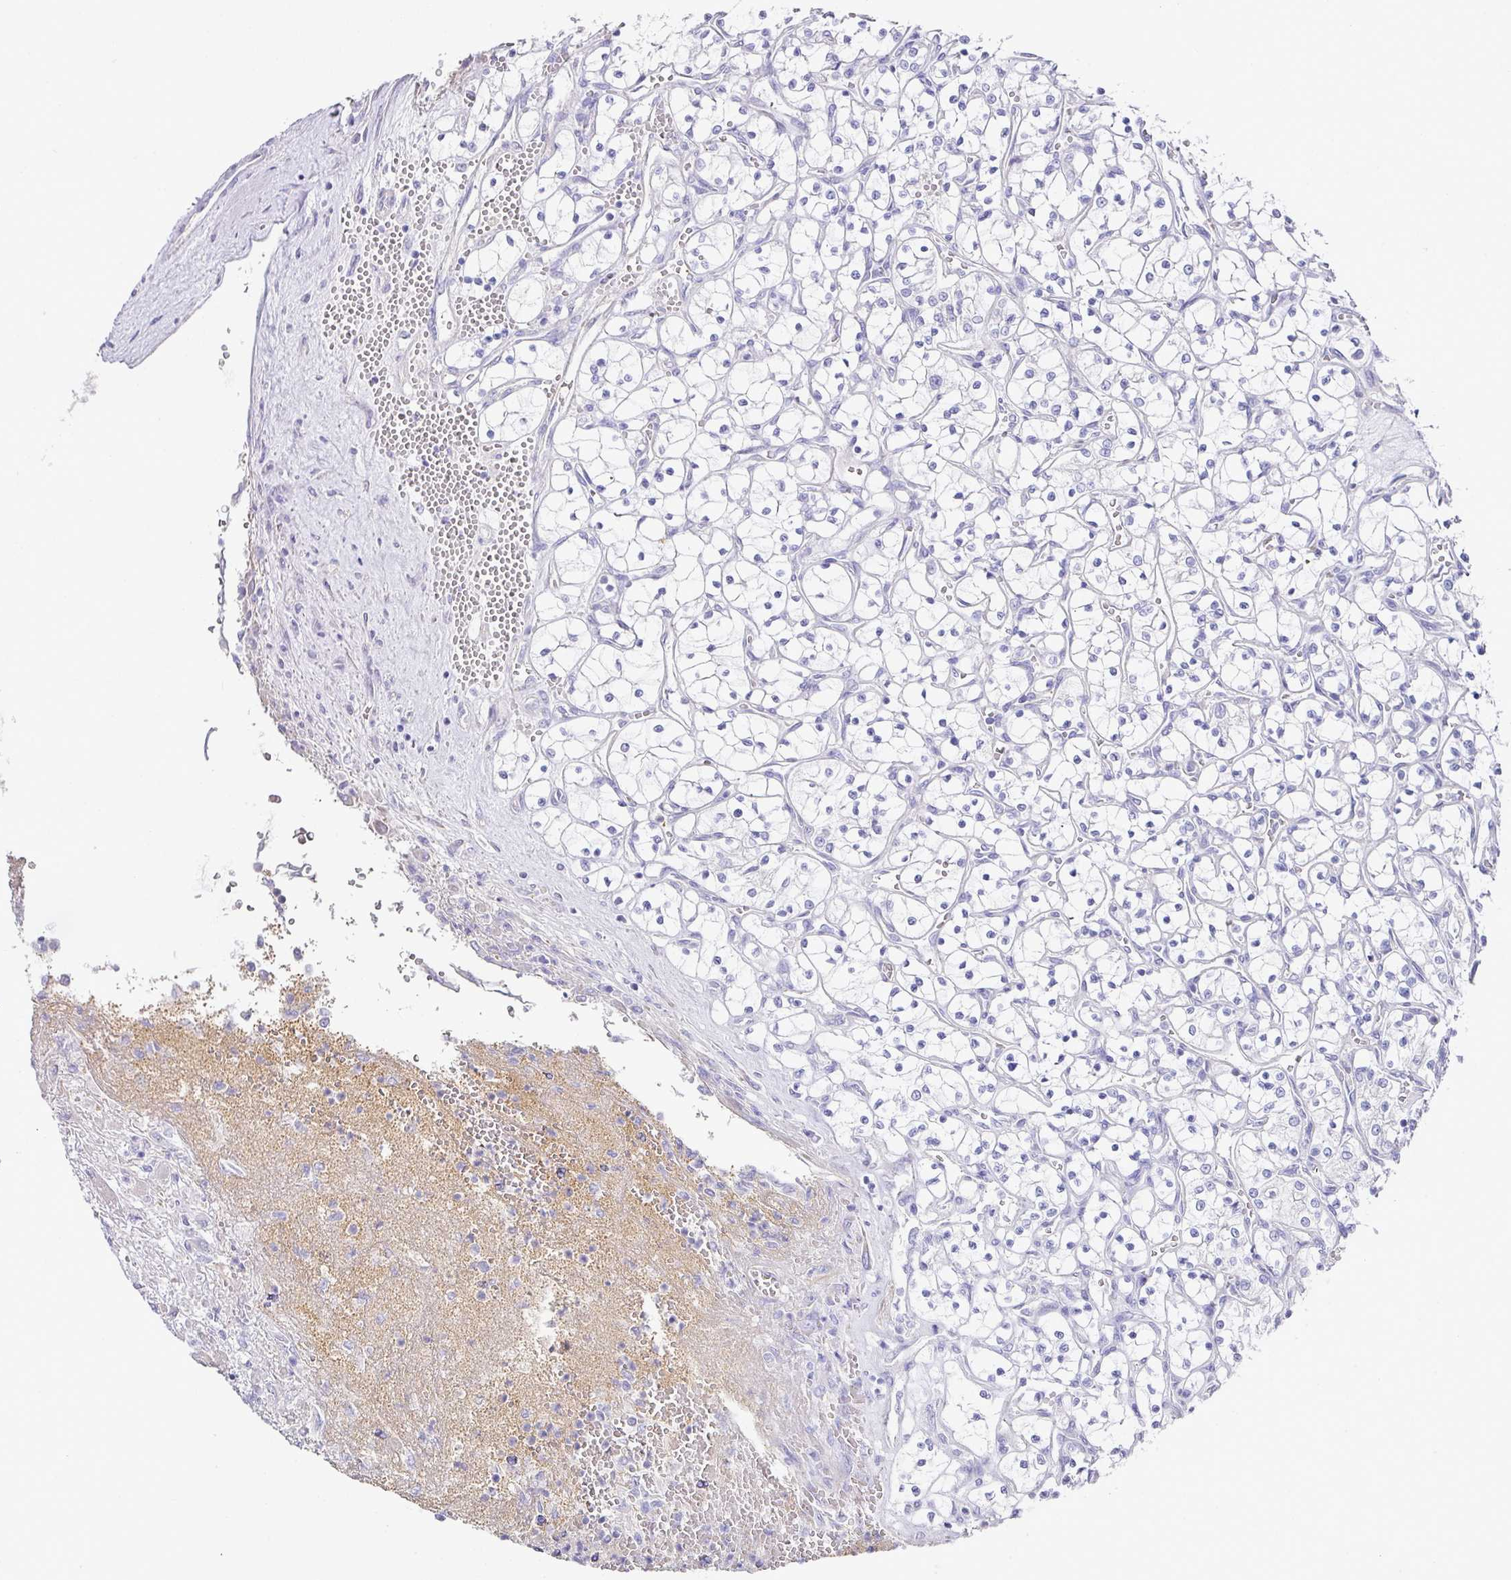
{"staining": {"intensity": "negative", "quantity": "none", "location": "none"}, "tissue": "renal cancer", "cell_type": "Tumor cells", "image_type": "cancer", "snomed": [{"axis": "morphology", "description": "Adenocarcinoma, NOS"}, {"axis": "topography", "description": "Kidney"}], "caption": "Immunohistochemistry photomicrograph of neoplastic tissue: adenocarcinoma (renal) stained with DAB exhibits no significant protein expression in tumor cells. (DAB immunohistochemistry with hematoxylin counter stain).", "gene": "TARM1", "patient": {"sex": "female", "age": 69}}